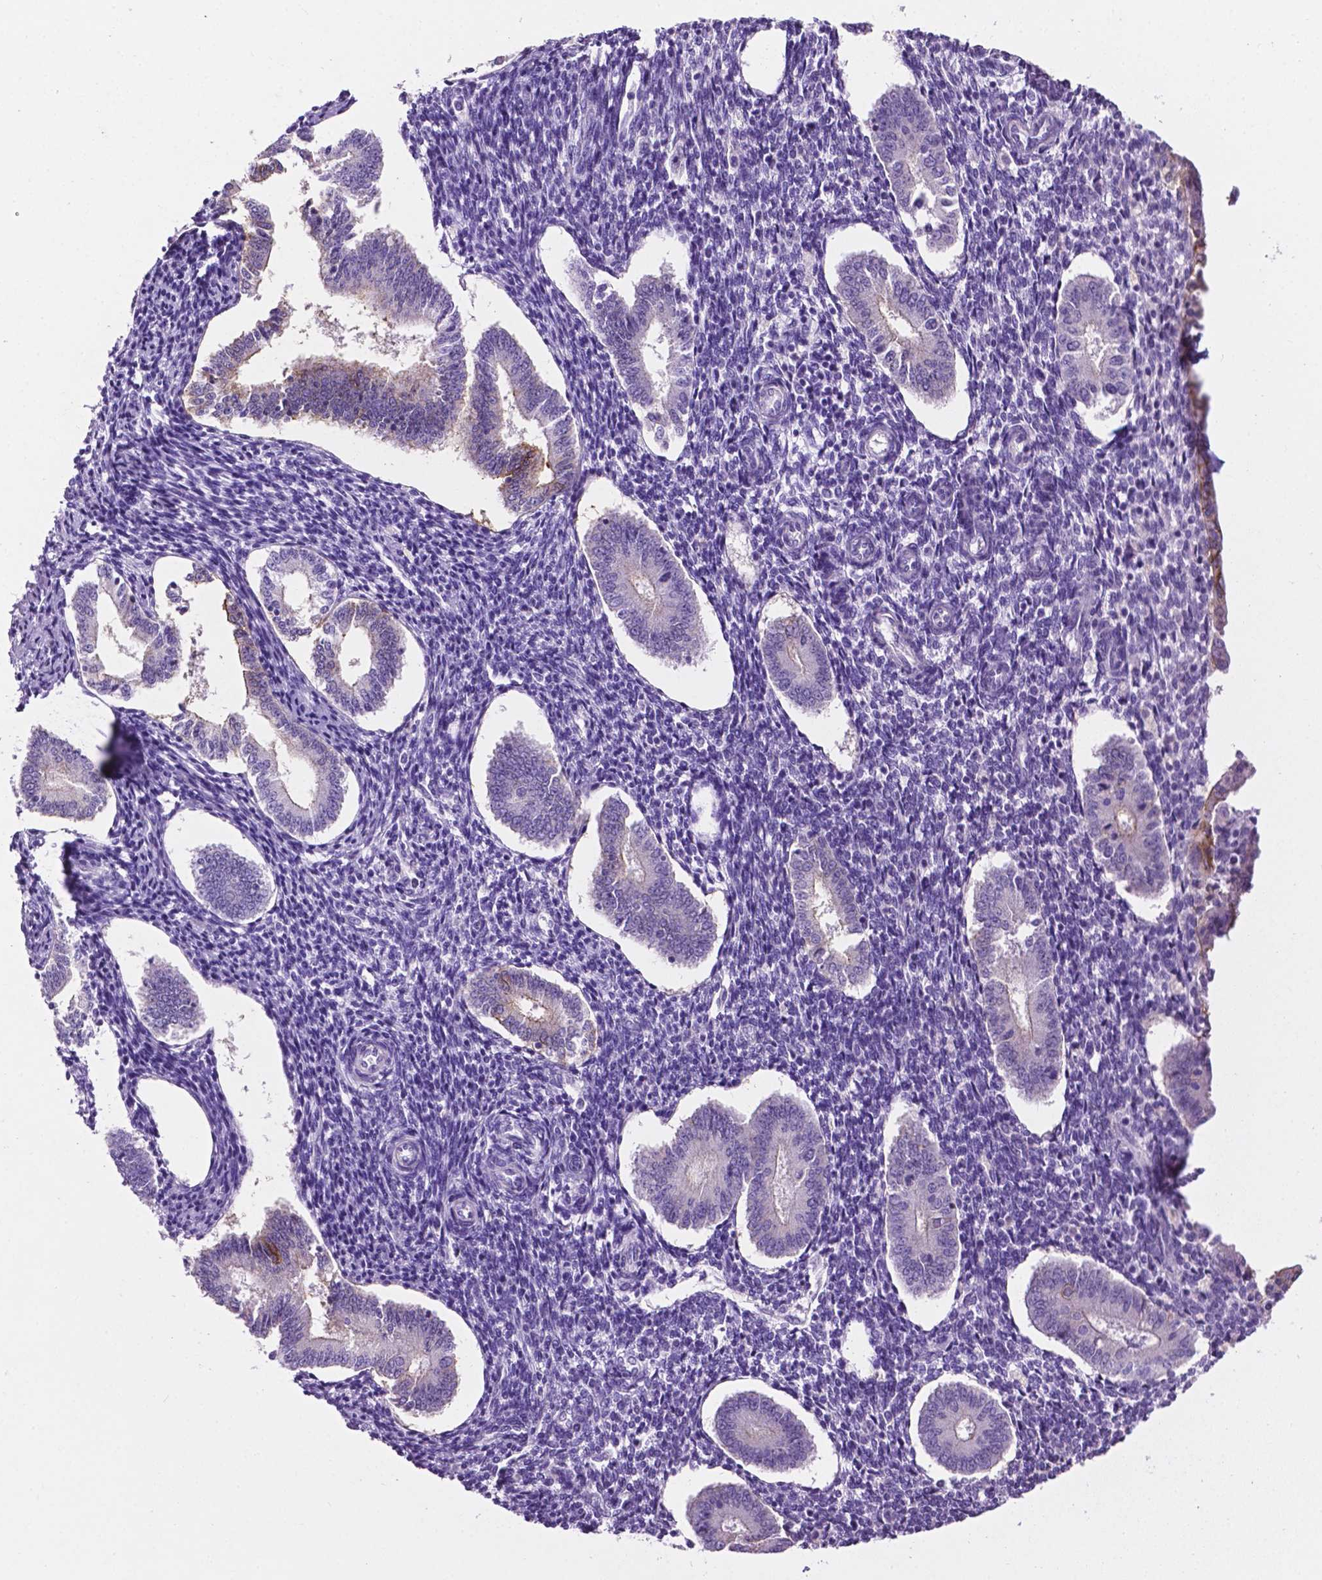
{"staining": {"intensity": "negative", "quantity": "none", "location": "none"}, "tissue": "endometrium", "cell_type": "Cells in endometrial stroma", "image_type": "normal", "snomed": [{"axis": "morphology", "description": "Normal tissue, NOS"}, {"axis": "topography", "description": "Endometrium"}], "caption": "Immunohistochemical staining of normal endometrium shows no significant positivity in cells in endometrial stroma.", "gene": "TACSTD2", "patient": {"sex": "female", "age": 40}}